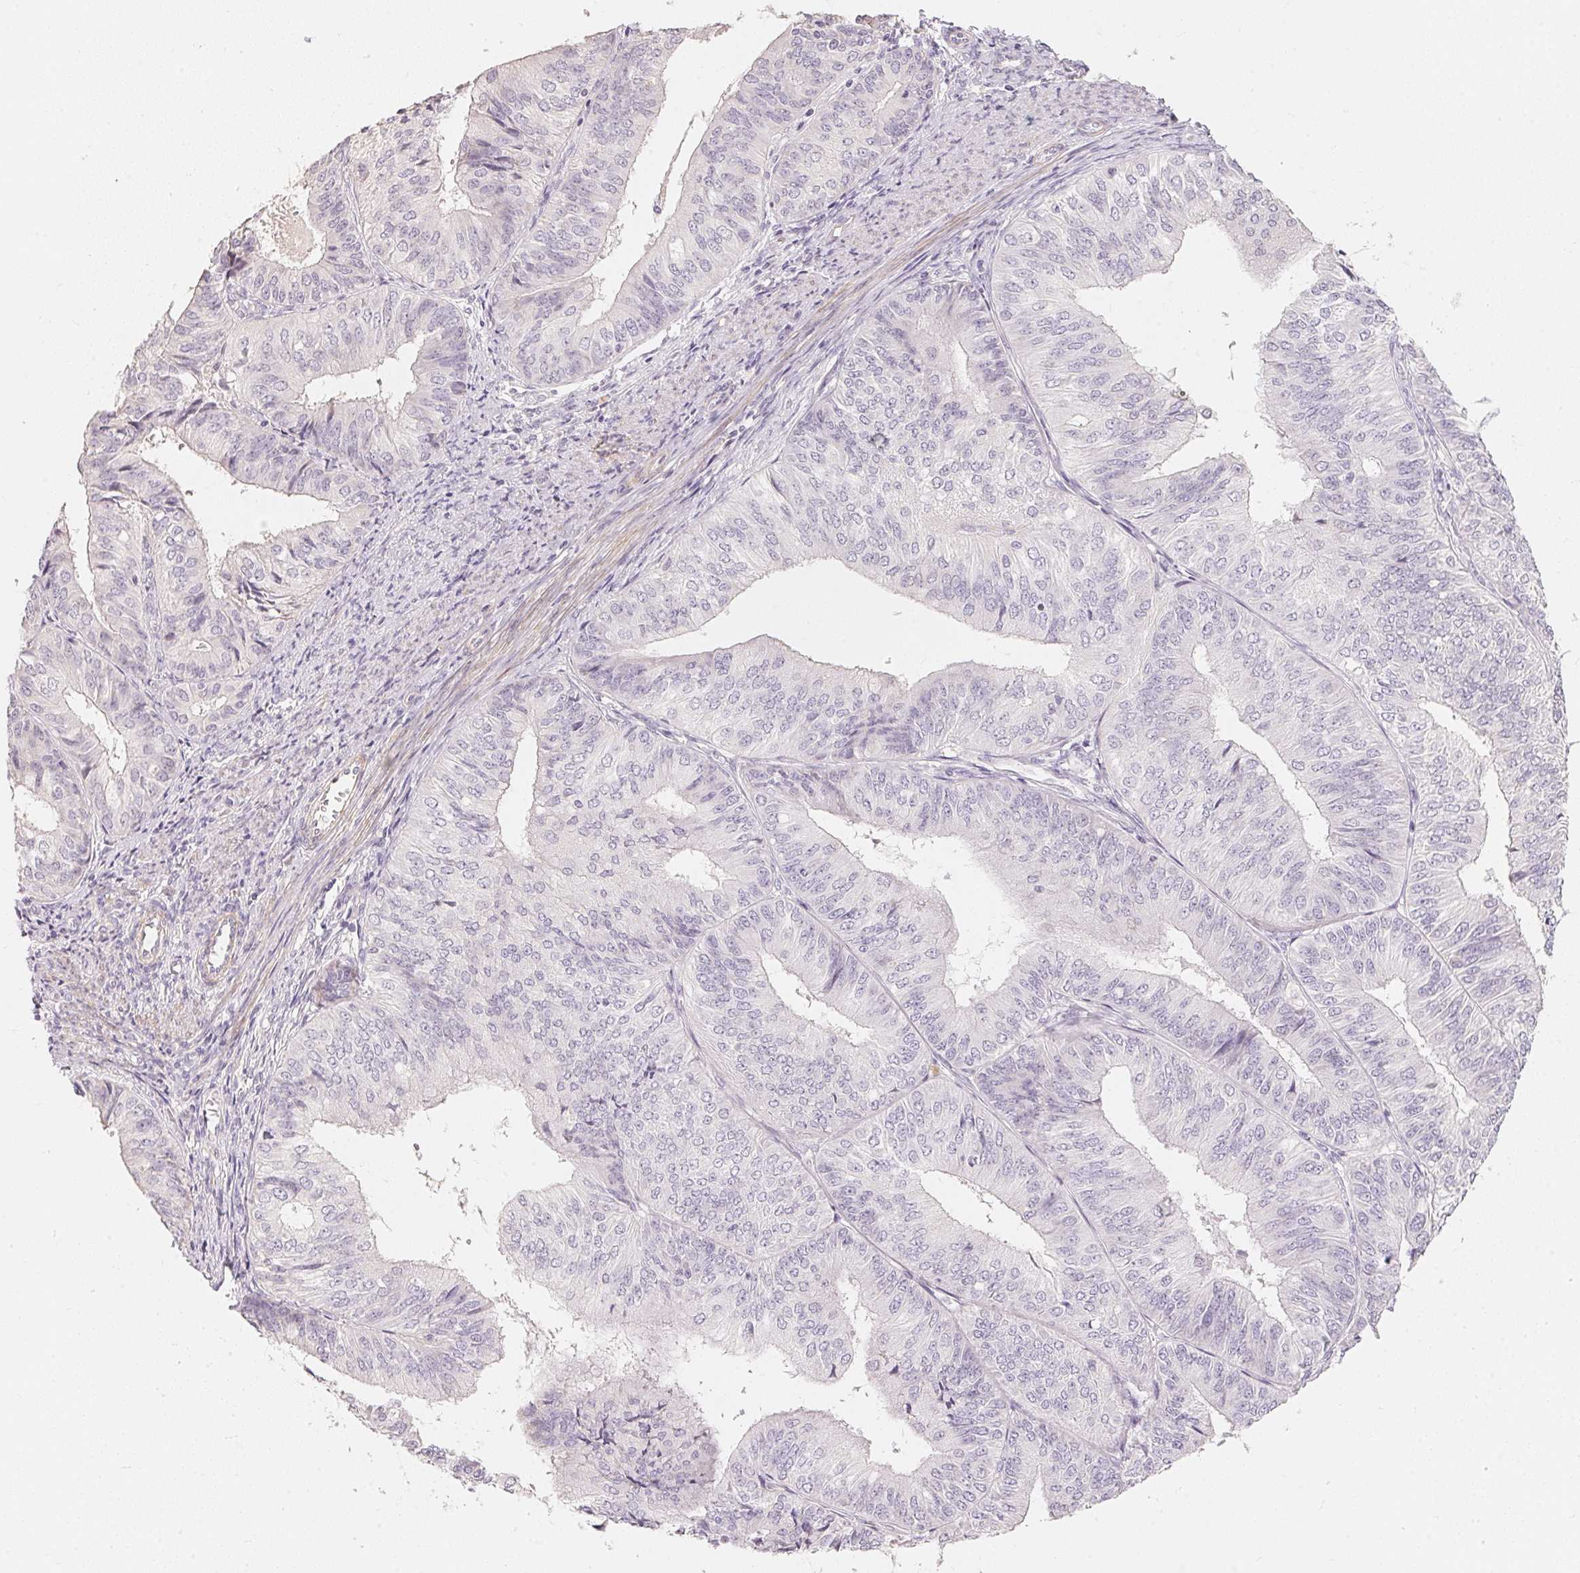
{"staining": {"intensity": "negative", "quantity": "none", "location": "none"}, "tissue": "endometrial cancer", "cell_type": "Tumor cells", "image_type": "cancer", "snomed": [{"axis": "morphology", "description": "Adenocarcinoma, NOS"}, {"axis": "topography", "description": "Endometrium"}], "caption": "Tumor cells are negative for protein expression in human endometrial adenocarcinoma.", "gene": "TP53AIP1", "patient": {"sex": "female", "age": 58}}